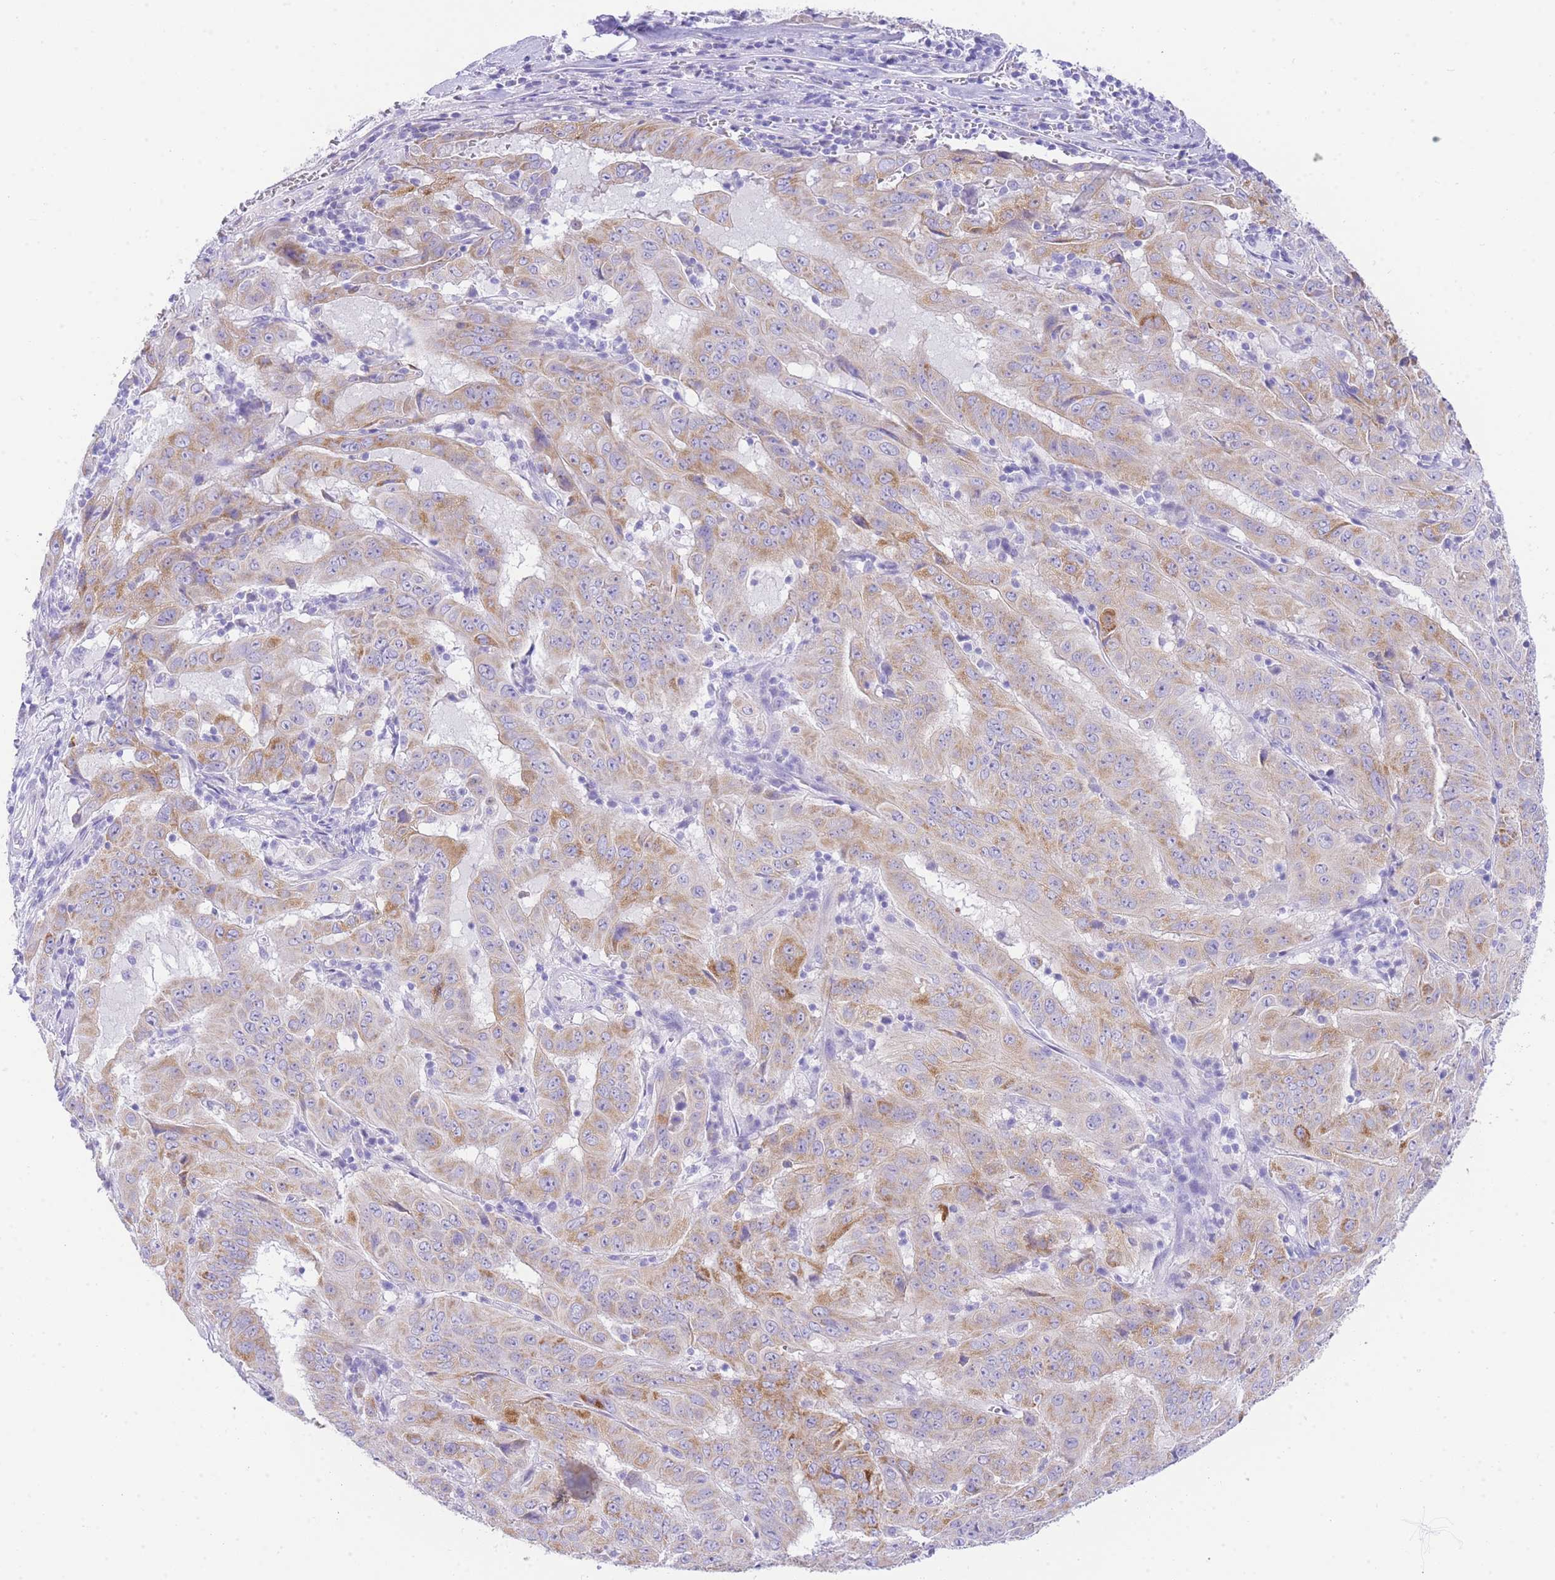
{"staining": {"intensity": "moderate", "quantity": "25%-75%", "location": "cytoplasmic/membranous"}, "tissue": "pancreatic cancer", "cell_type": "Tumor cells", "image_type": "cancer", "snomed": [{"axis": "morphology", "description": "Adenocarcinoma, NOS"}, {"axis": "topography", "description": "Pancreas"}], "caption": "IHC of human pancreatic adenocarcinoma reveals medium levels of moderate cytoplasmic/membranous positivity in approximately 25%-75% of tumor cells.", "gene": "ACSM4", "patient": {"sex": "male", "age": 63}}